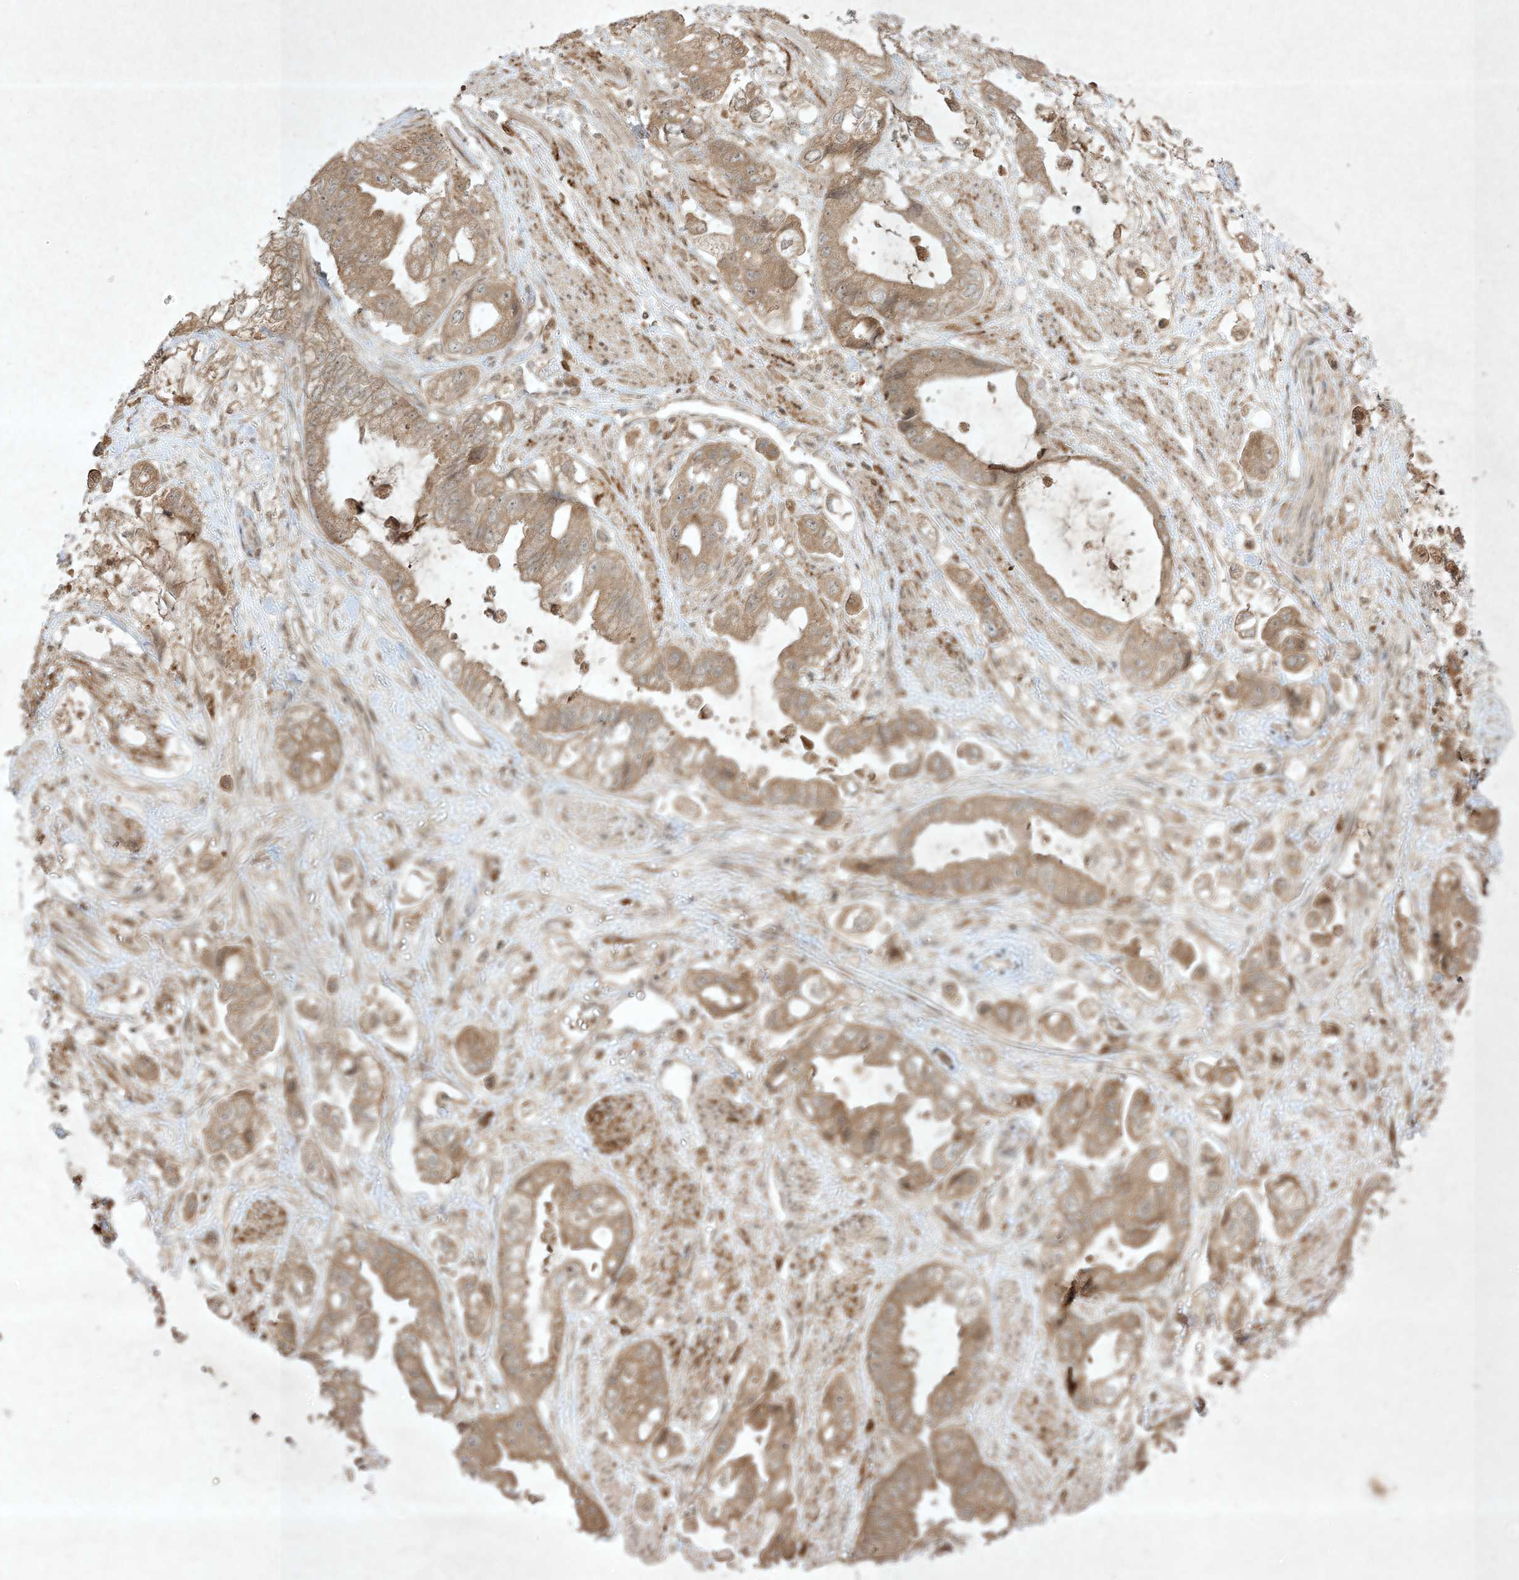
{"staining": {"intensity": "weak", "quantity": ">75%", "location": "cytoplasmic/membranous"}, "tissue": "stomach cancer", "cell_type": "Tumor cells", "image_type": "cancer", "snomed": [{"axis": "morphology", "description": "Adenocarcinoma, NOS"}, {"axis": "topography", "description": "Stomach"}], "caption": "IHC image of human stomach cancer stained for a protein (brown), which shows low levels of weak cytoplasmic/membranous positivity in approximately >75% of tumor cells.", "gene": "PTK6", "patient": {"sex": "male", "age": 62}}